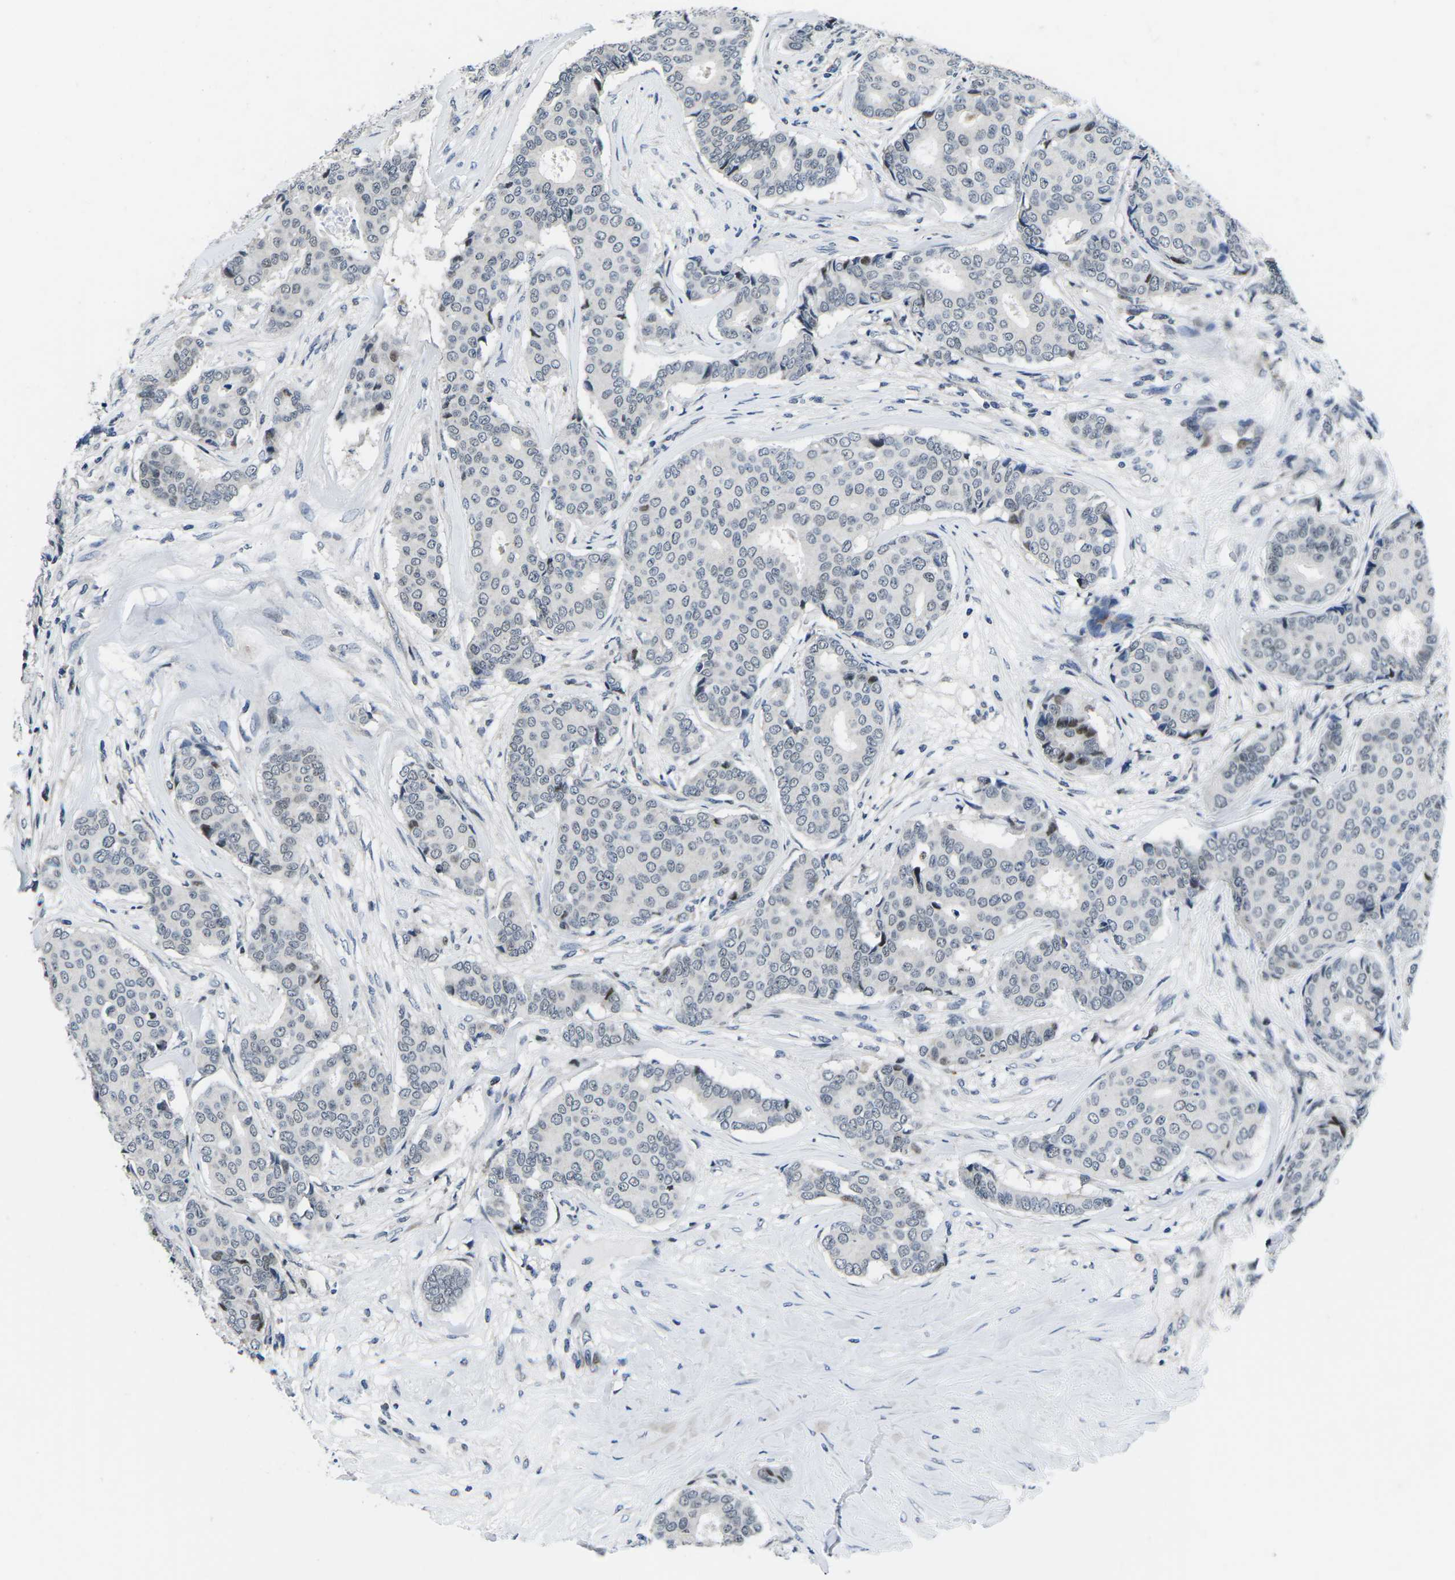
{"staining": {"intensity": "moderate", "quantity": "<25%", "location": "nuclear"}, "tissue": "breast cancer", "cell_type": "Tumor cells", "image_type": "cancer", "snomed": [{"axis": "morphology", "description": "Duct carcinoma"}, {"axis": "topography", "description": "Breast"}], "caption": "Immunohistochemical staining of infiltrating ductal carcinoma (breast) demonstrates low levels of moderate nuclear protein expression in about <25% of tumor cells.", "gene": "CDC73", "patient": {"sex": "female", "age": 75}}